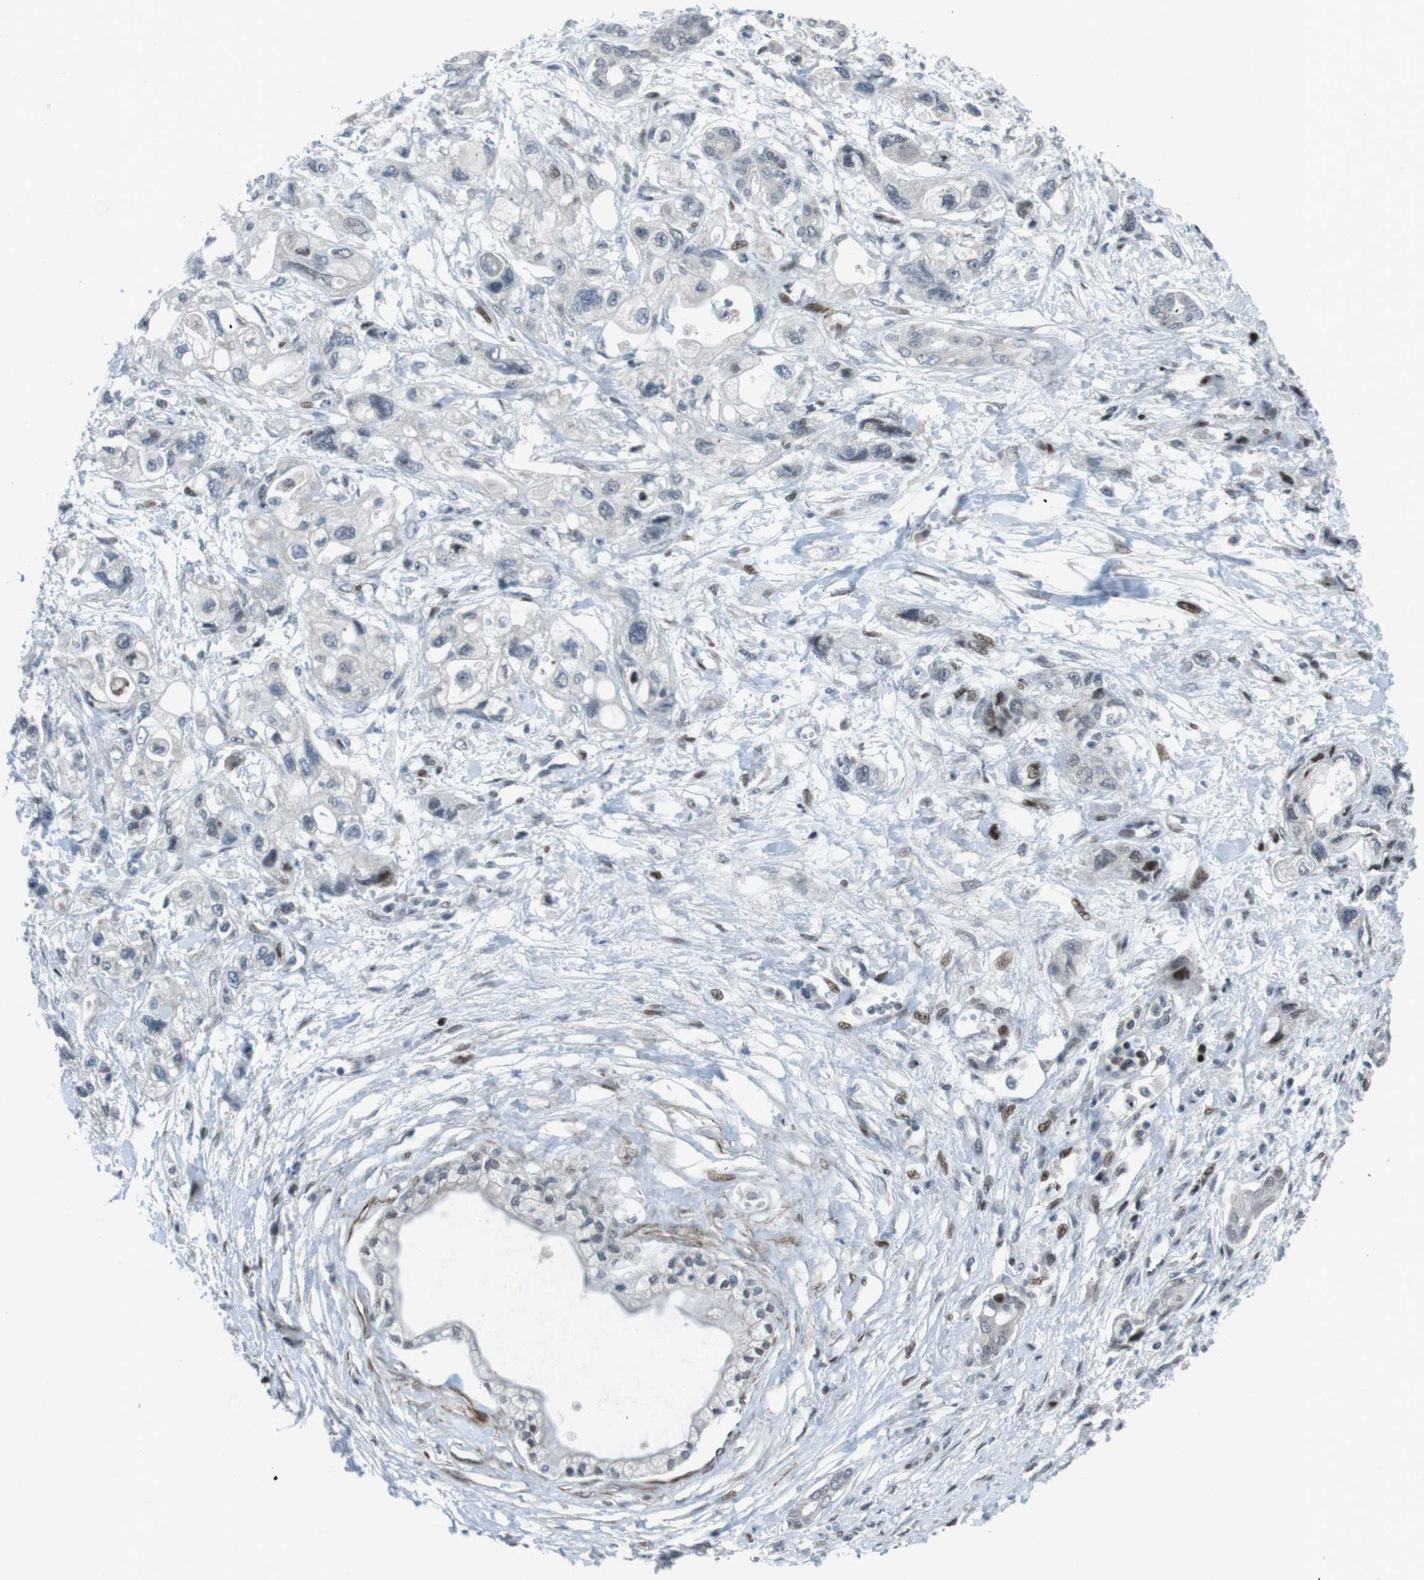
{"staining": {"intensity": "weak", "quantity": "<25%", "location": "nuclear"}, "tissue": "pancreatic cancer", "cell_type": "Tumor cells", "image_type": "cancer", "snomed": [{"axis": "morphology", "description": "Adenocarcinoma, NOS"}, {"axis": "topography", "description": "Pancreas"}], "caption": "Adenocarcinoma (pancreatic) was stained to show a protein in brown. There is no significant positivity in tumor cells. (DAB immunohistochemistry (IHC), high magnification).", "gene": "PBRM1", "patient": {"sex": "male", "age": 56}}